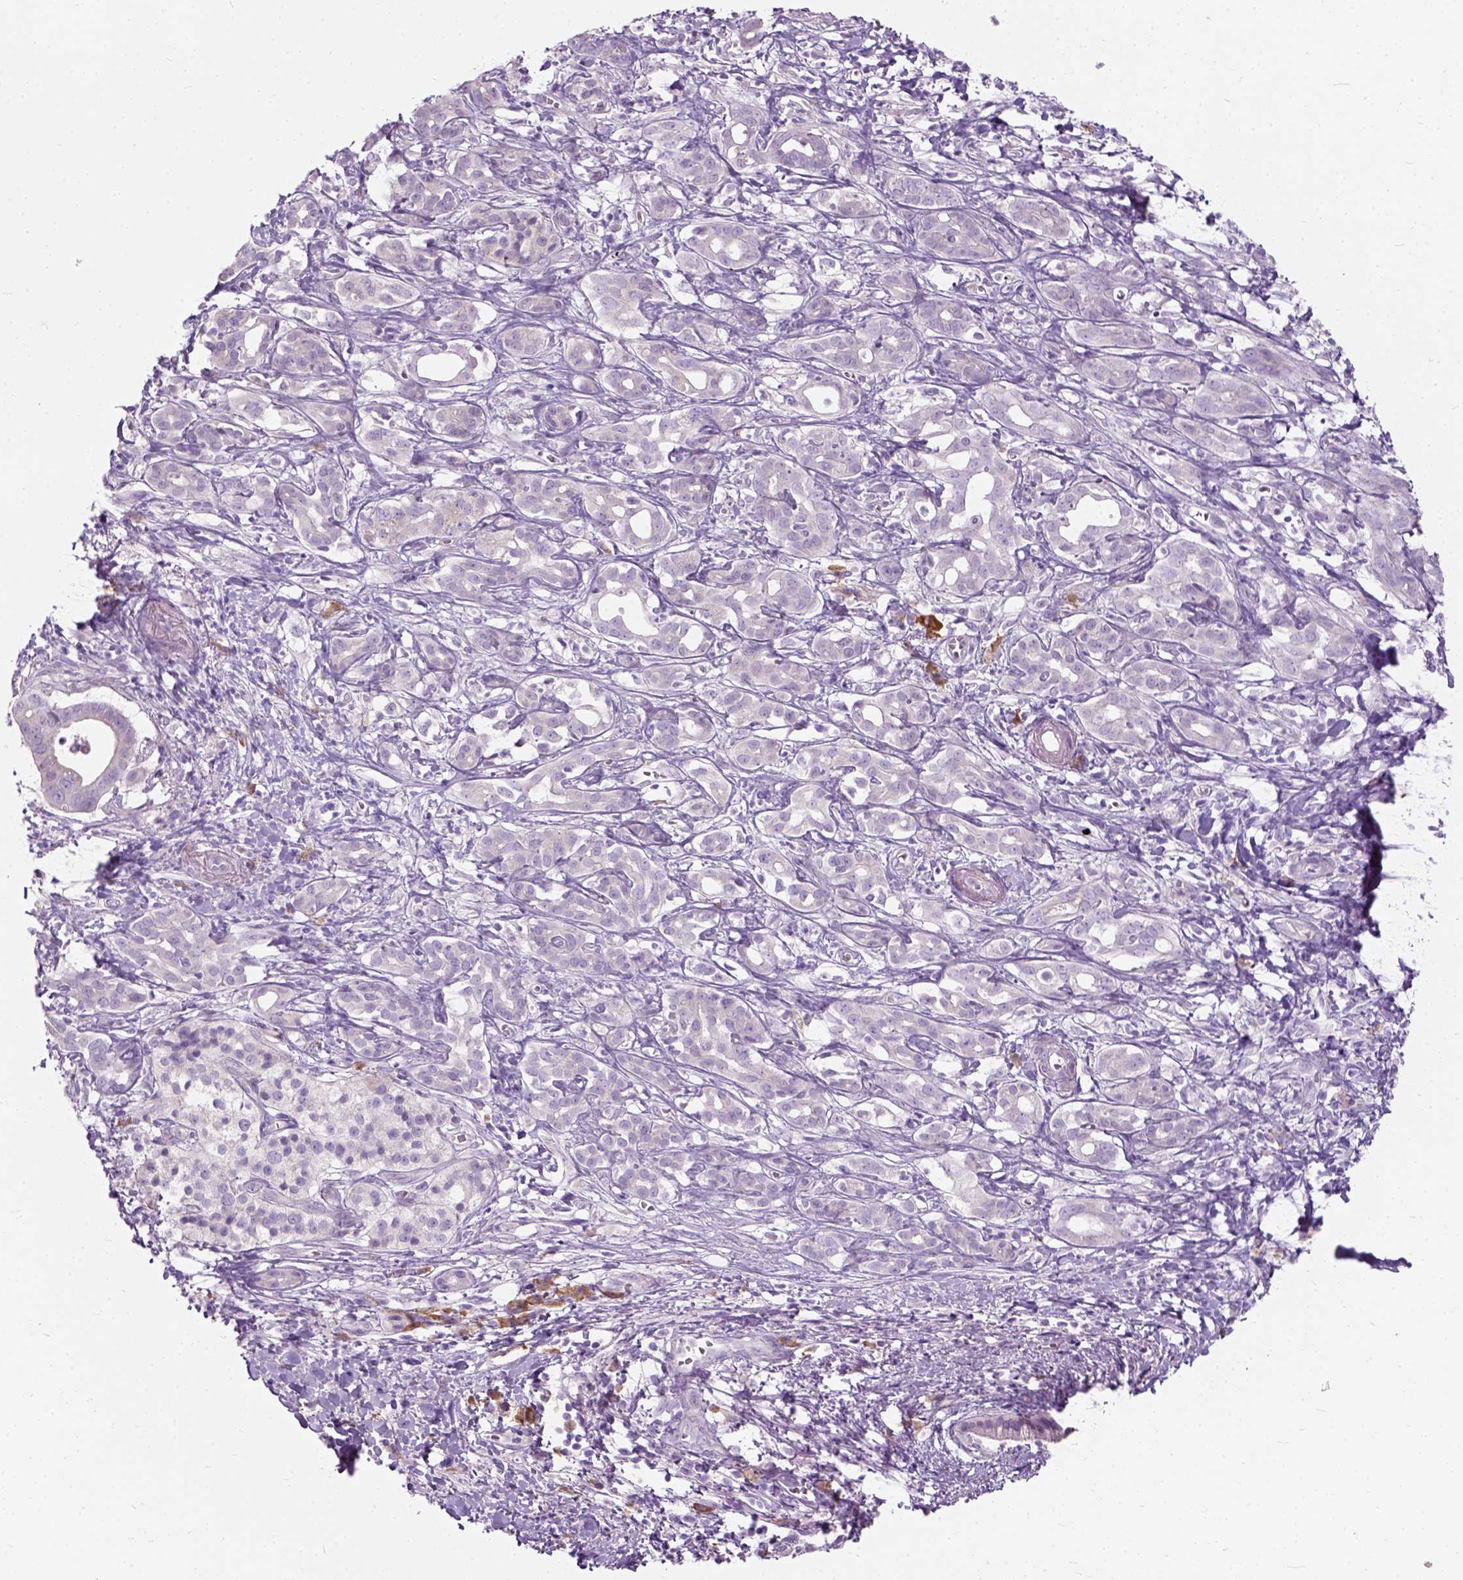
{"staining": {"intensity": "negative", "quantity": "none", "location": "none"}, "tissue": "pancreatic cancer", "cell_type": "Tumor cells", "image_type": "cancer", "snomed": [{"axis": "morphology", "description": "Adenocarcinoma, NOS"}, {"axis": "topography", "description": "Pancreas"}], "caption": "The photomicrograph demonstrates no staining of tumor cells in pancreatic adenocarcinoma.", "gene": "TRIM72", "patient": {"sex": "male", "age": 61}}